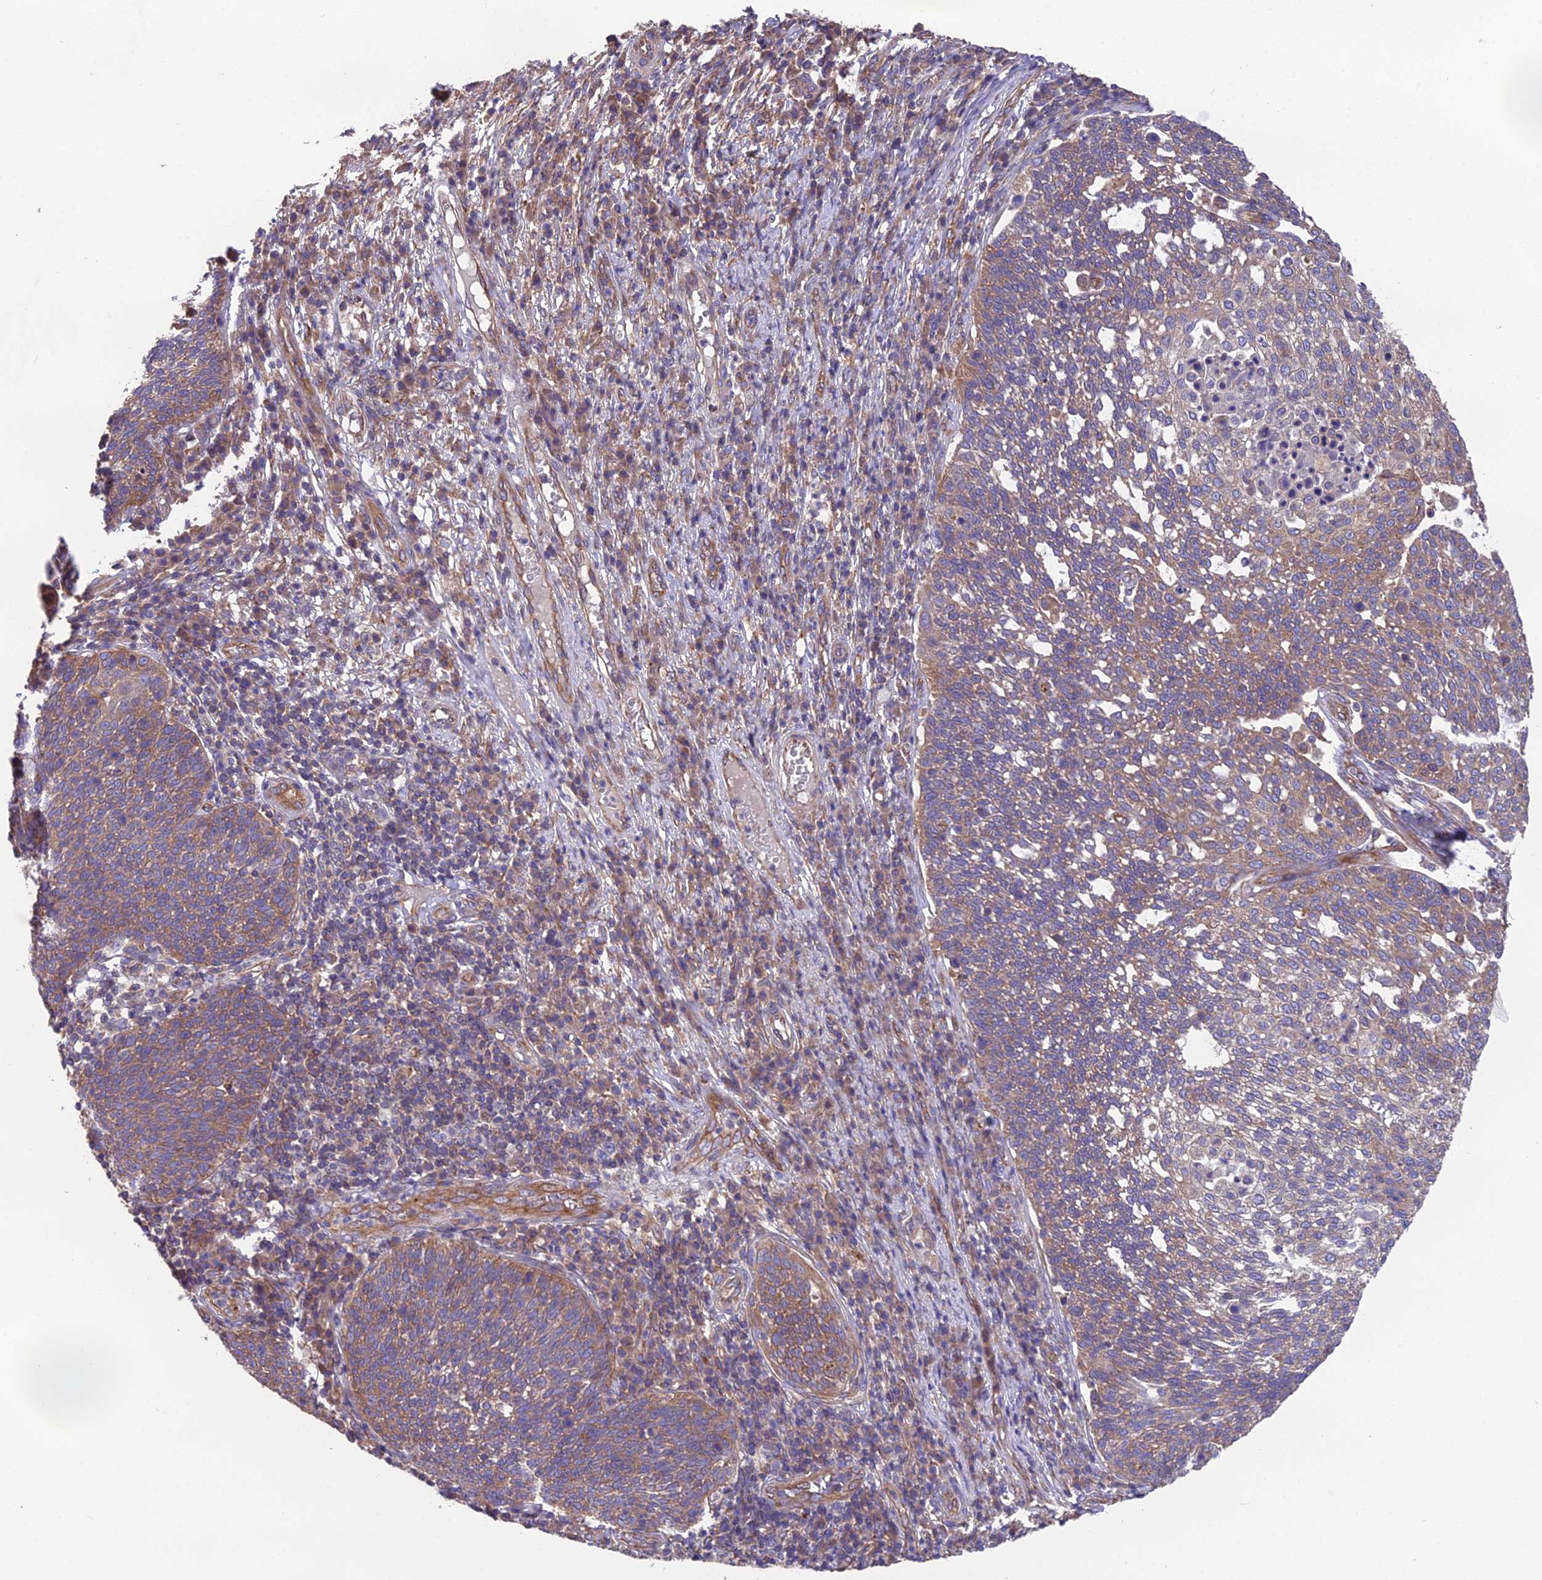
{"staining": {"intensity": "moderate", "quantity": ">75%", "location": "cytoplasmic/membranous"}, "tissue": "cervical cancer", "cell_type": "Tumor cells", "image_type": "cancer", "snomed": [{"axis": "morphology", "description": "Squamous cell carcinoma, NOS"}, {"axis": "topography", "description": "Cervix"}], "caption": "Cervical cancer stained for a protein (brown) demonstrates moderate cytoplasmic/membranous positive staining in about >75% of tumor cells.", "gene": "BLOC1S4", "patient": {"sex": "female", "age": 34}}